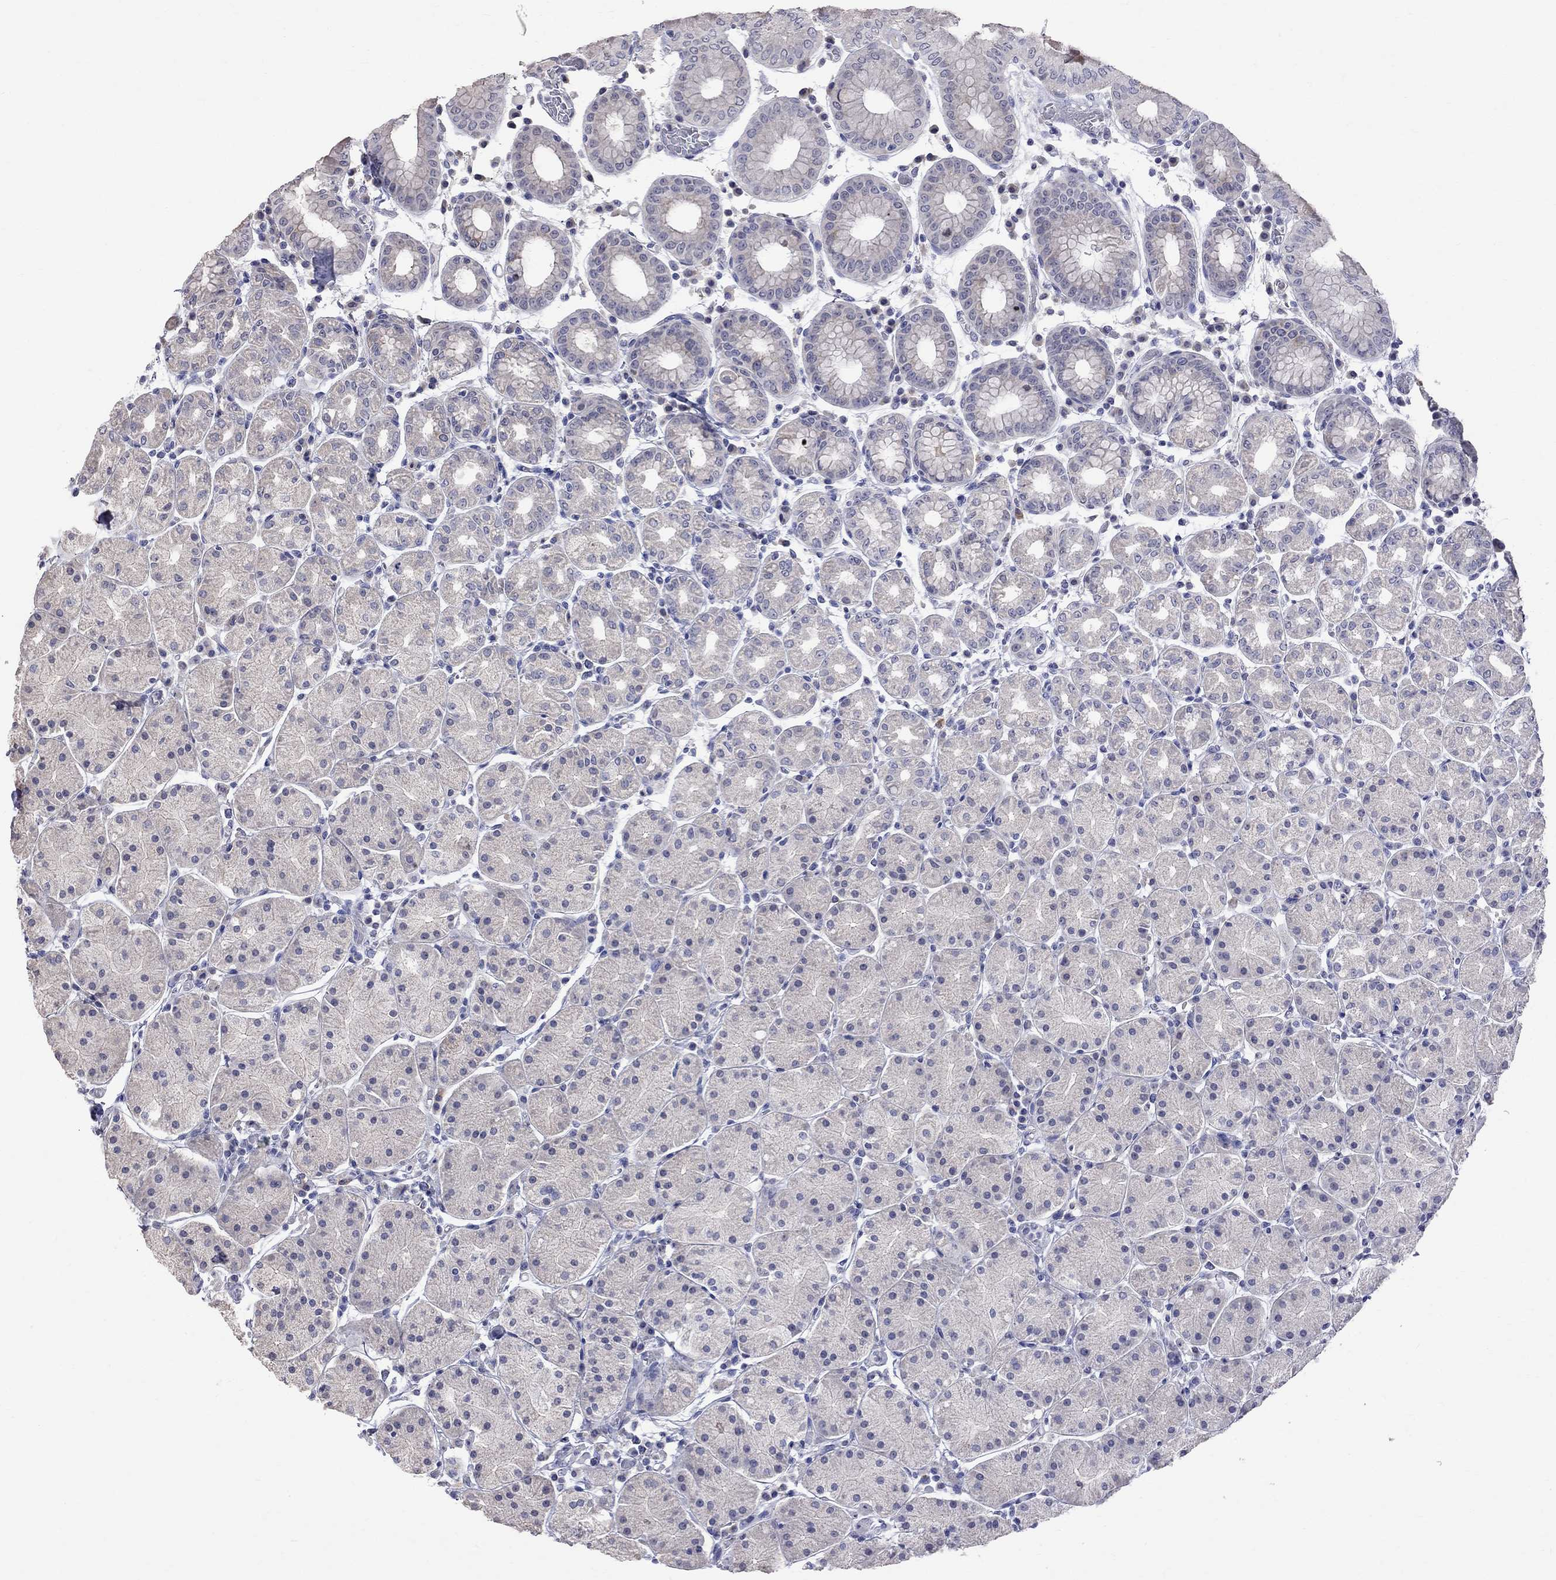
{"staining": {"intensity": "negative", "quantity": "none", "location": "none"}, "tissue": "stomach", "cell_type": "Glandular cells", "image_type": "normal", "snomed": [{"axis": "morphology", "description": "Normal tissue, NOS"}, {"axis": "topography", "description": "Stomach"}], "caption": "There is no significant positivity in glandular cells of stomach. (IHC, brightfield microscopy, high magnification).", "gene": "CKAP2", "patient": {"sex": "male", "age": 54}}